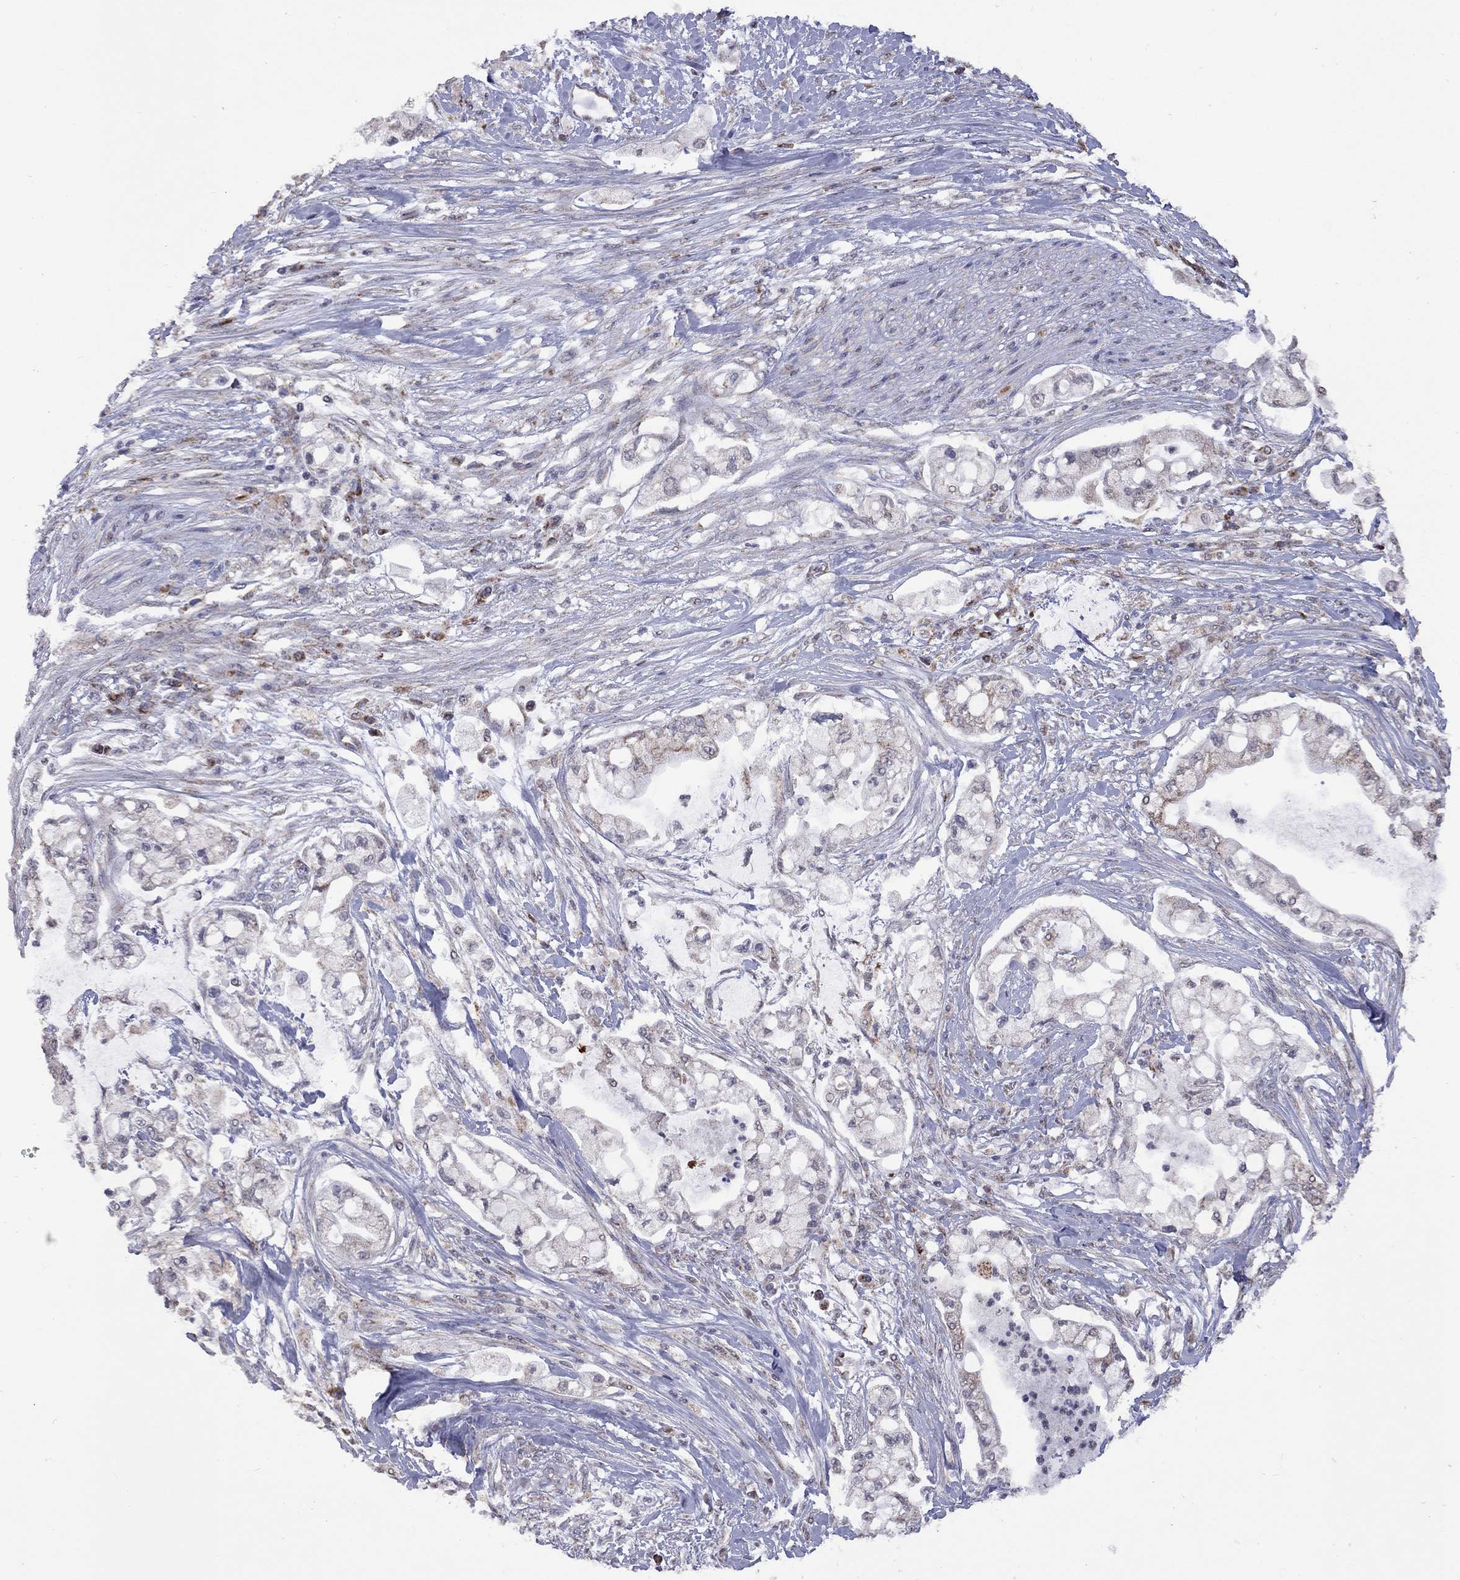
{"staining": {"intensity": "moderate", "quantity": "25%-75%", "location": "cytoplasmic/membranous"}, "tissue": "pancreatic cancer", "cell_type": "Tumor cells", "image_type": "cancer", "snomed": [{"axis": "morphology", "description": "Adenocarcinoma, NOS"}, {"axis": "topography", "description": "Pancreas"}], "caption": "About 25%-75% of tumor cells in pancreatic cancer show moderate cytoplasmic/membranous protein expression as visualized by brown immunohistochemical staining.", "gene": "NDUFB1", "patient": {"sex": "female", "age": 69}}